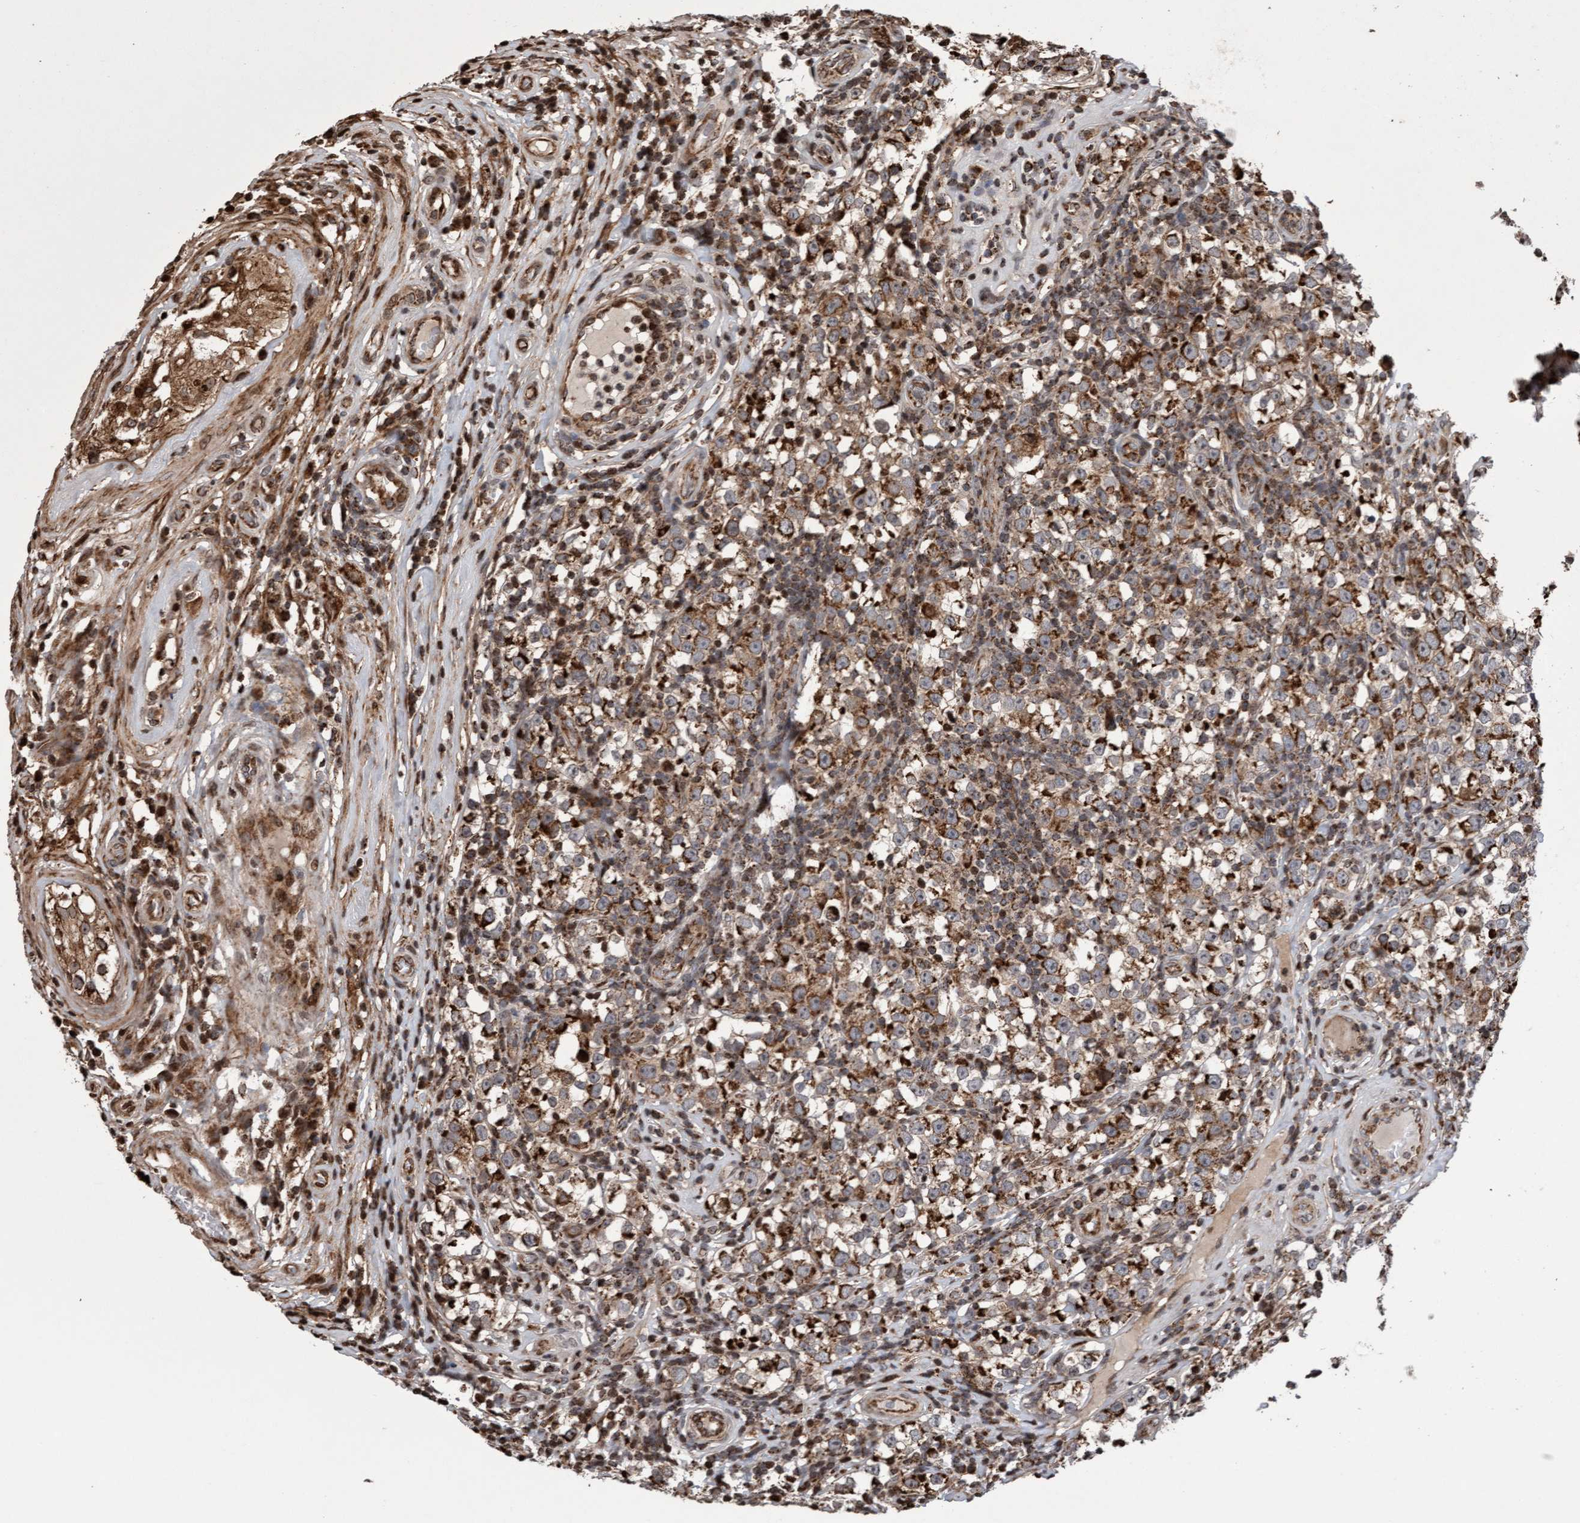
{"staining": {"intensity": "moderate", "quantity": ">75%", "location": "cytoplasmic/membranous"}, "tissue": "testis cancer", "cell_type": "Tumor cells", "image_type": "cancer", "snomed": [{"axis": "morphology", "description": "Normal tissue, NOS"}, {"axis": "morphology", "description": "Seminoma, NOS"}, {"axis": "topography", "description": "Testis"}], "caption": "Immunohistochemical staining of testis seminoma reveals medium levels of moderate cytoplasmic/membranous protein staining in approximately >75% of tumor cells.", "gene": "PECR", "patient": {"sex": "male", "age": 43}}